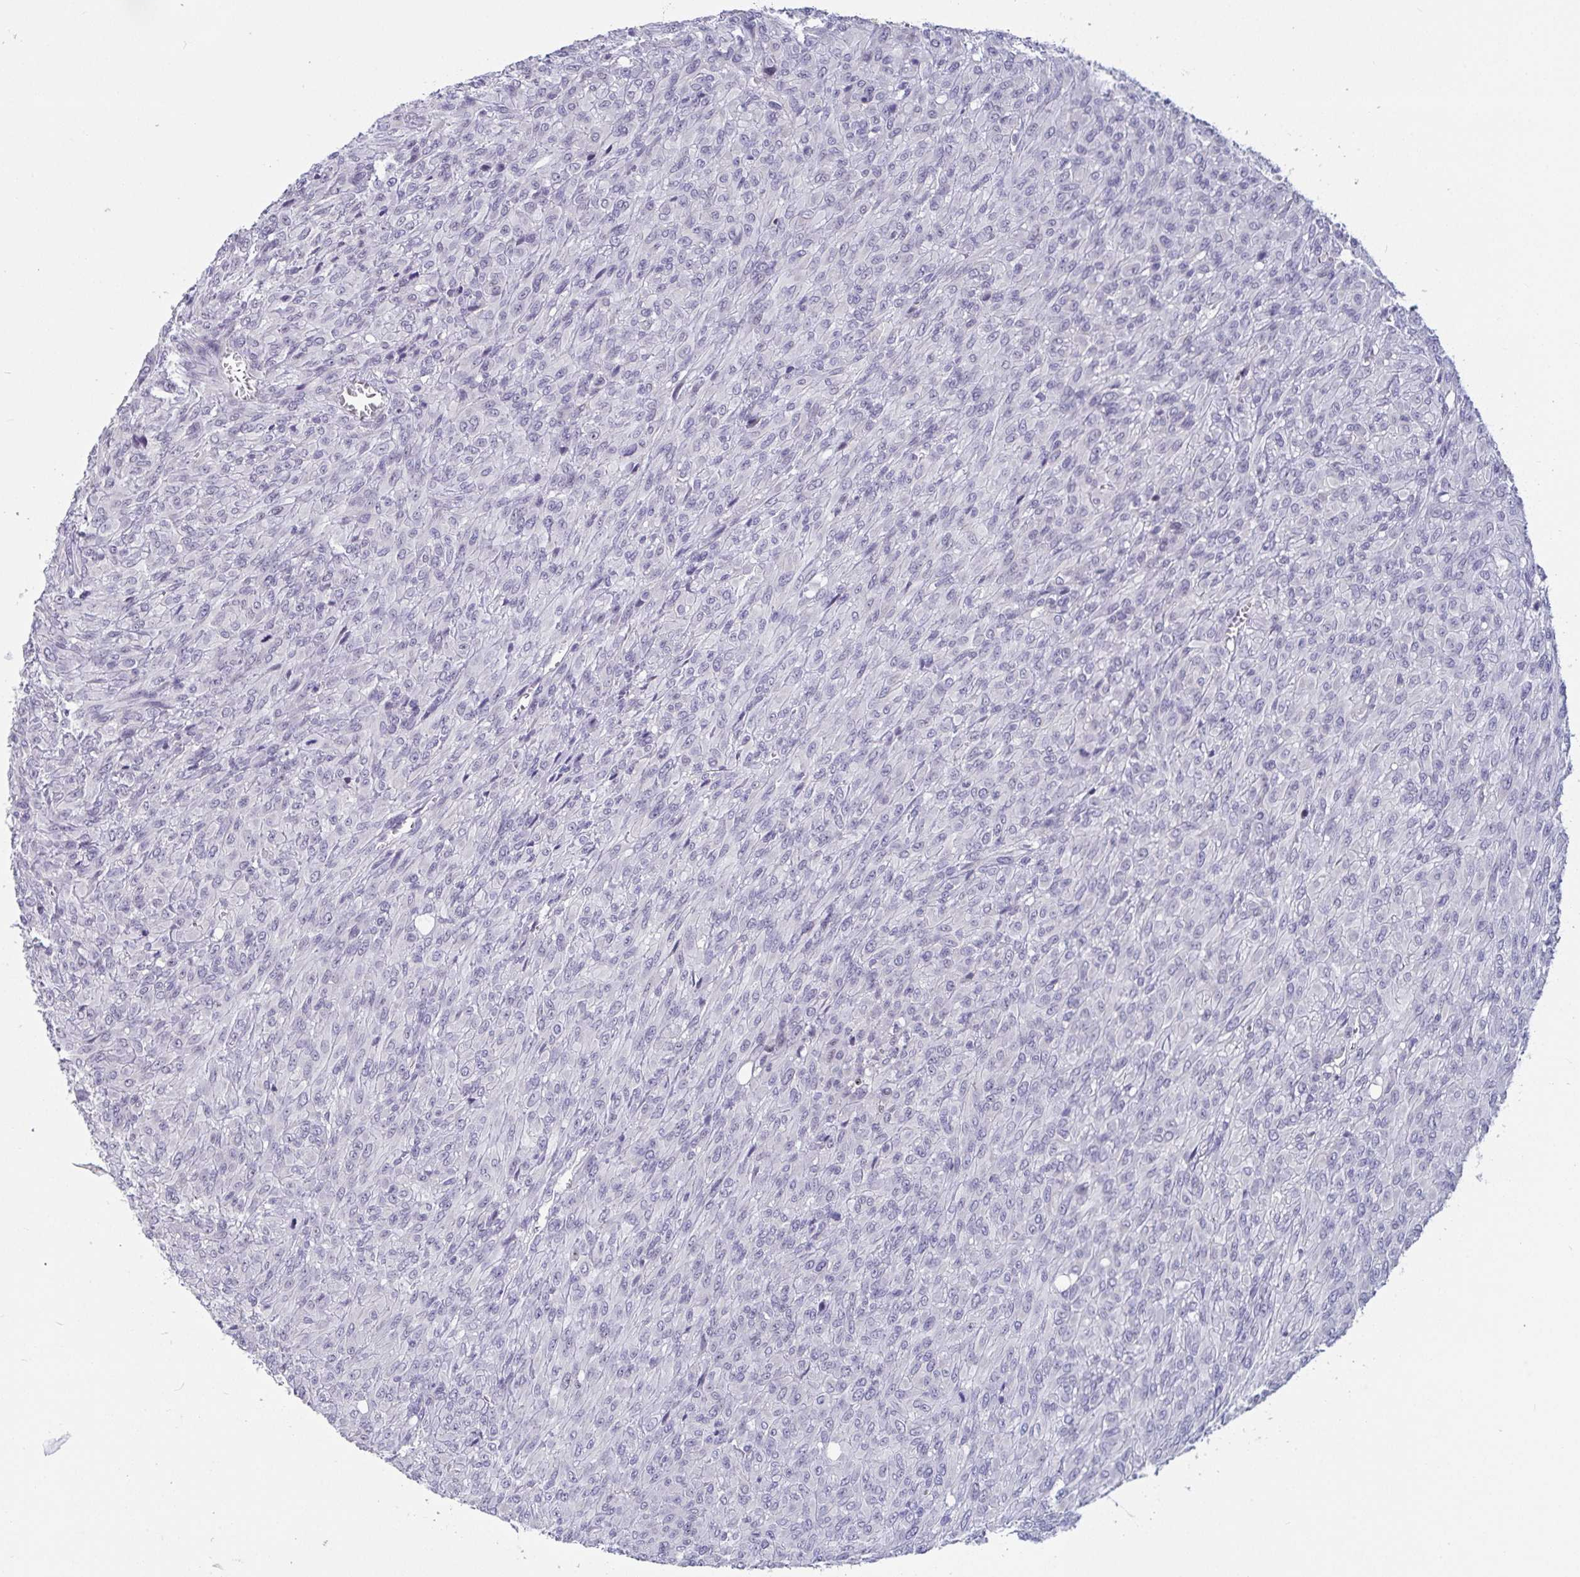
{"staining": {"intensity": "negative", "quantity": "none", "location": "none"}, "tissue": "renal cancer", "cell_type": "Tumor cells", "image_type": "cancer", "snomed": [{"axis": "morphology", "description": "Adenocarcinoma, NOS"}, {"axis": "topography", "description": "Kidney"}], "caption": "Protein analysis of renal adenocarcinoma demonstrates no significant expression in tumor cells.", "gene": "MYC", "patient": {"sex": "male", "age": 58}}